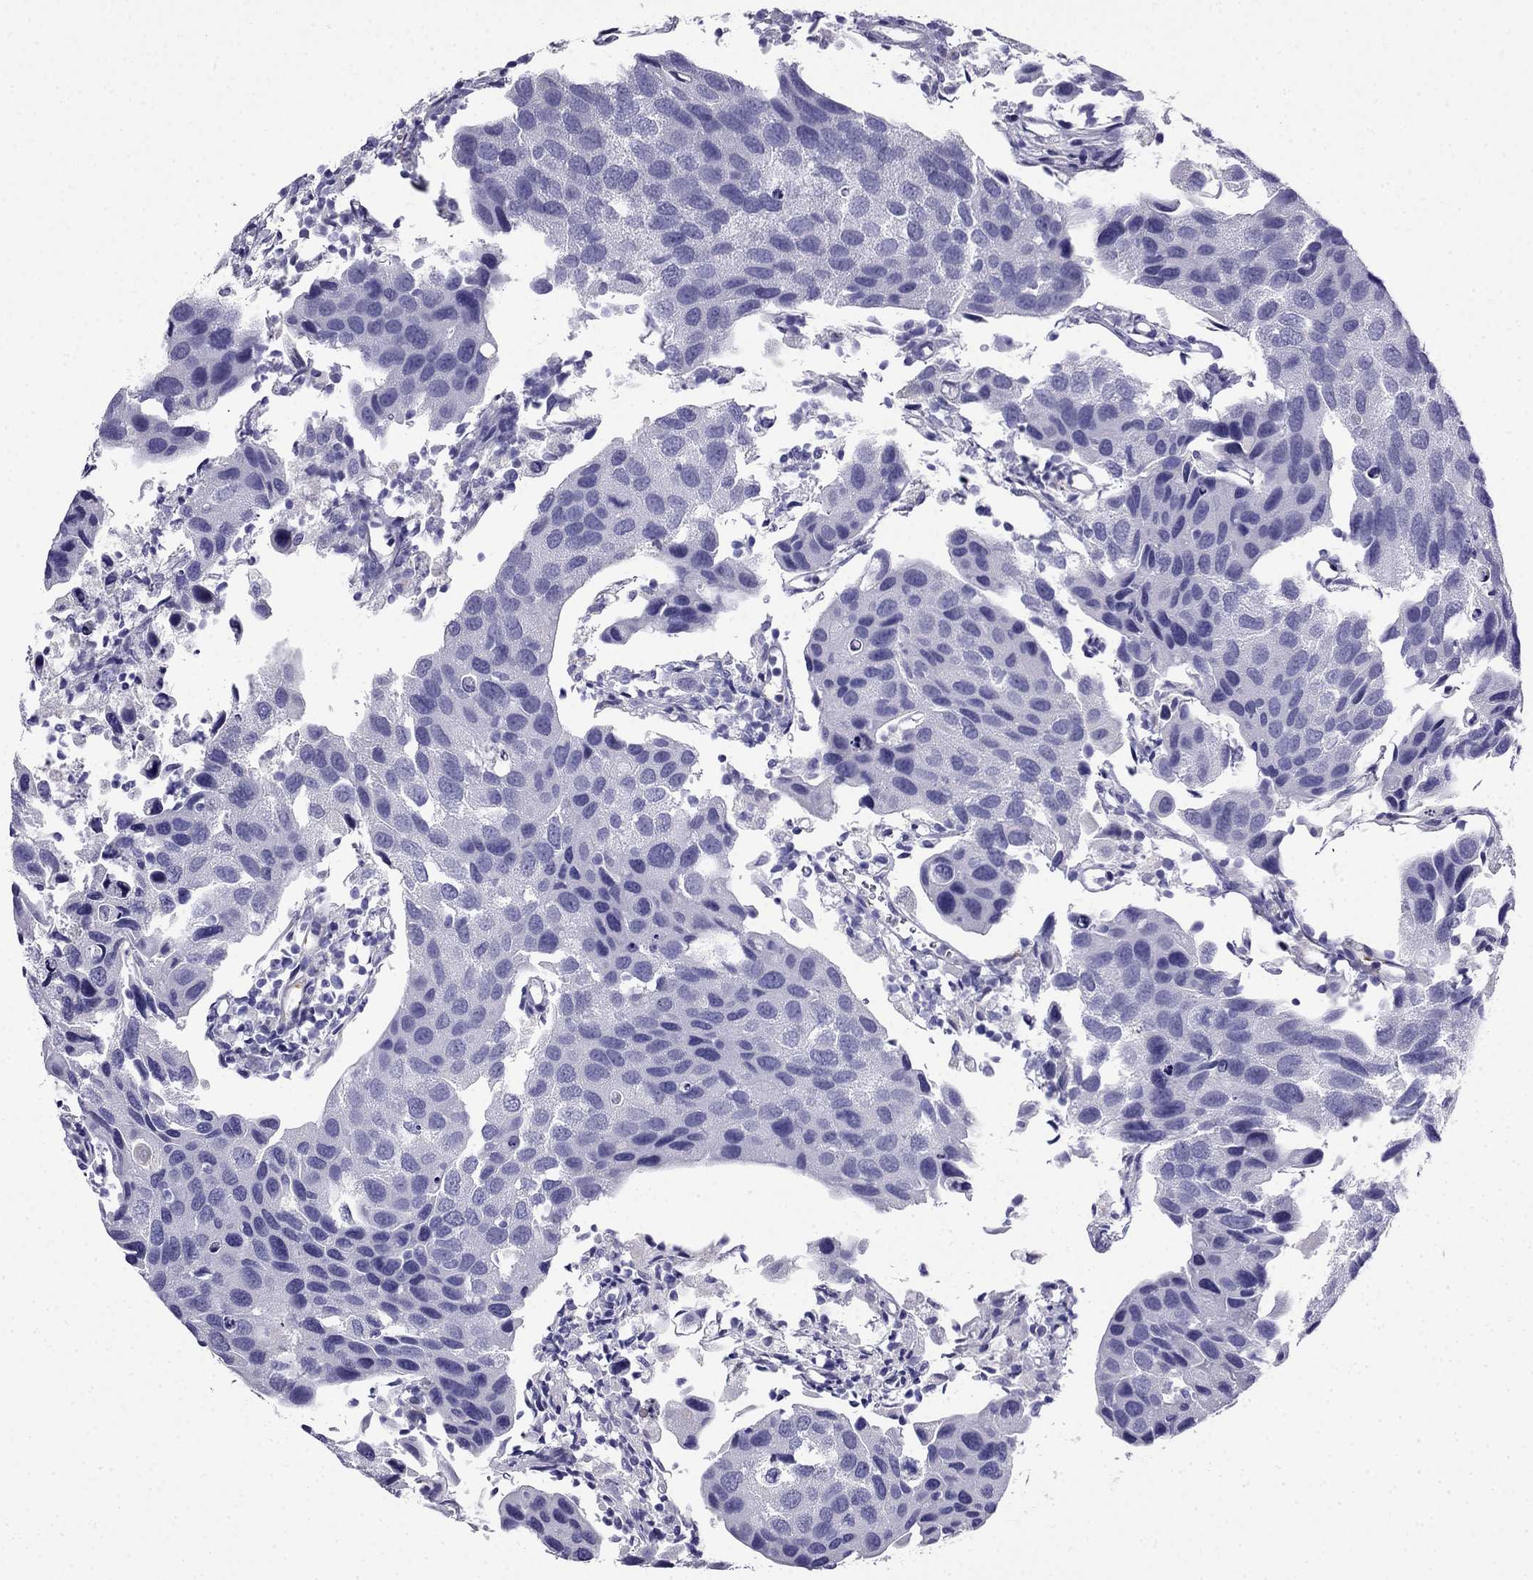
{"staining": {"intensity": "negative", "quantity": "none", "location": "none"}, "tissue": "urothelial cancer", "cell_type": "Tumor cells", "image_type": "cancer", "snomed": [{"axis": "morphology", "description": "Urothelial carcinoma, High grade"}, {"axis": "topography", "description": "Urinary bladder"}], "caption": "An immunohistochemistry image of urothelial cancer is shown. There is no staining in tumor cells of urothelial cancer. The staining is performed using DAB brown chromogen with nuclei counter-stained in using hematoxylin.", "gene": "CDHR4", "patient": {"sex": "male", "age": 79}}